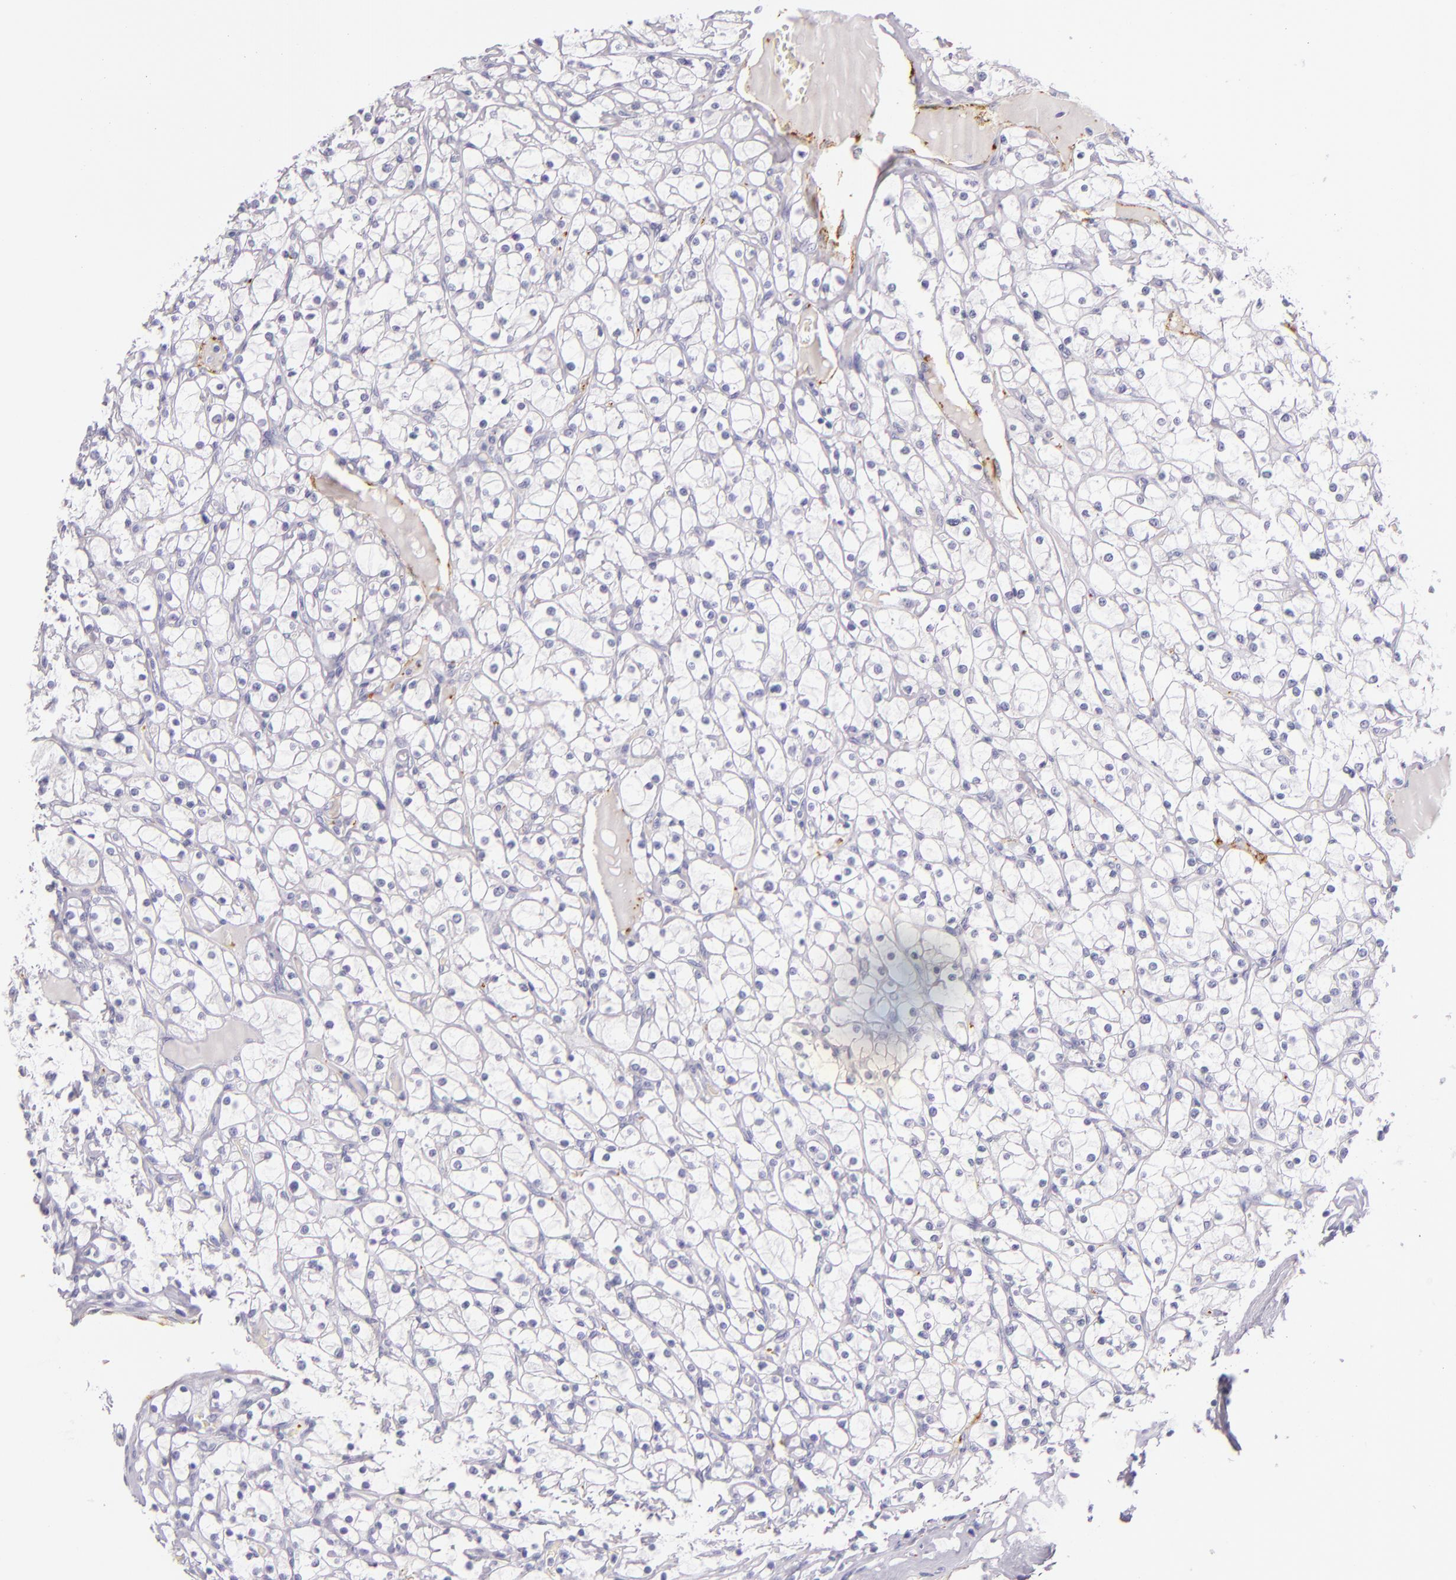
{"staining": {"intensity": "negative", "quantity": "none", "location": "none"}, "tissue": "renal cancer", "cell_type": "Tumor cells", "image_type": "cancer", "snomed": [{"axis": "morphology", "description": "Adenocarcinoma, NOS"}, {"axis": "topography", "description": "Kidney"}], "caption": "A histopathology image of human renal cancer is negative for staining in tumor cells.", "gene": "SELP", "patient": {"sex": "female", "age": 73}}